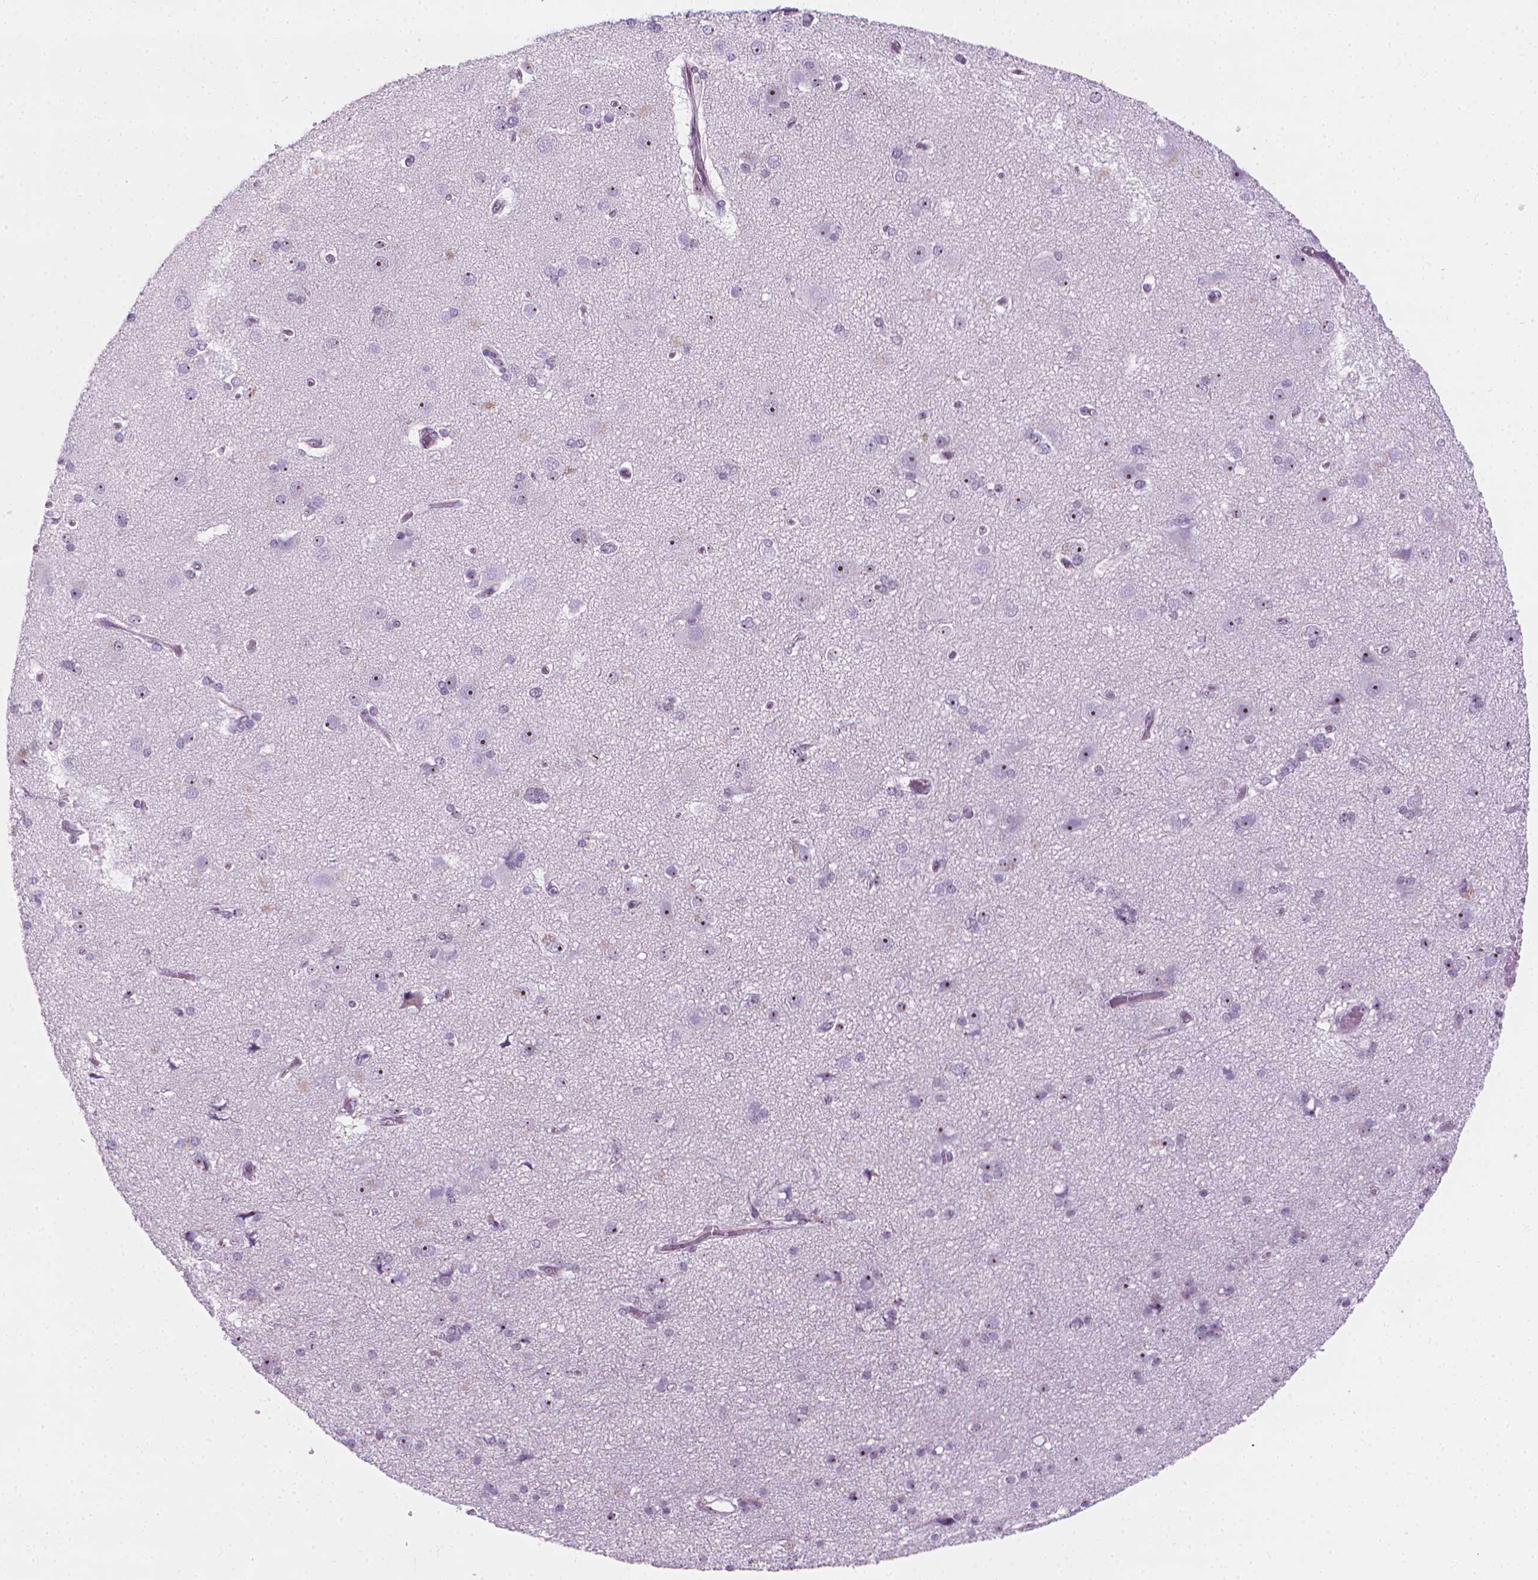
{"staining": {"intensity": "negative", "quantity": "none", "location": "none"}, "tissue": "cerebral cortex", "cell_type": "Endothelial cells", "image_type": "normal", "snomed": [{"axis": "morphology", "description": "Normal tissue, NOS"}, {"axis": "morphology", "description": "Glioma, malignant, High grade"}, {"axis": "topography", "description": "Cerebral cortex"}], "caption": "DAB (3,3'-diaminobenzidine) immunohistochemical staining of normal human cerebral cortex demonstrates no significant positivity in endothelial cells. The staining is performed using DAB (3,3'-diaminobenzidine) brown chromogen with nuclei counter-stained in using hematoxylin.", "gene": "NOL7", "patient": {"sex": "male", "age": 71}}